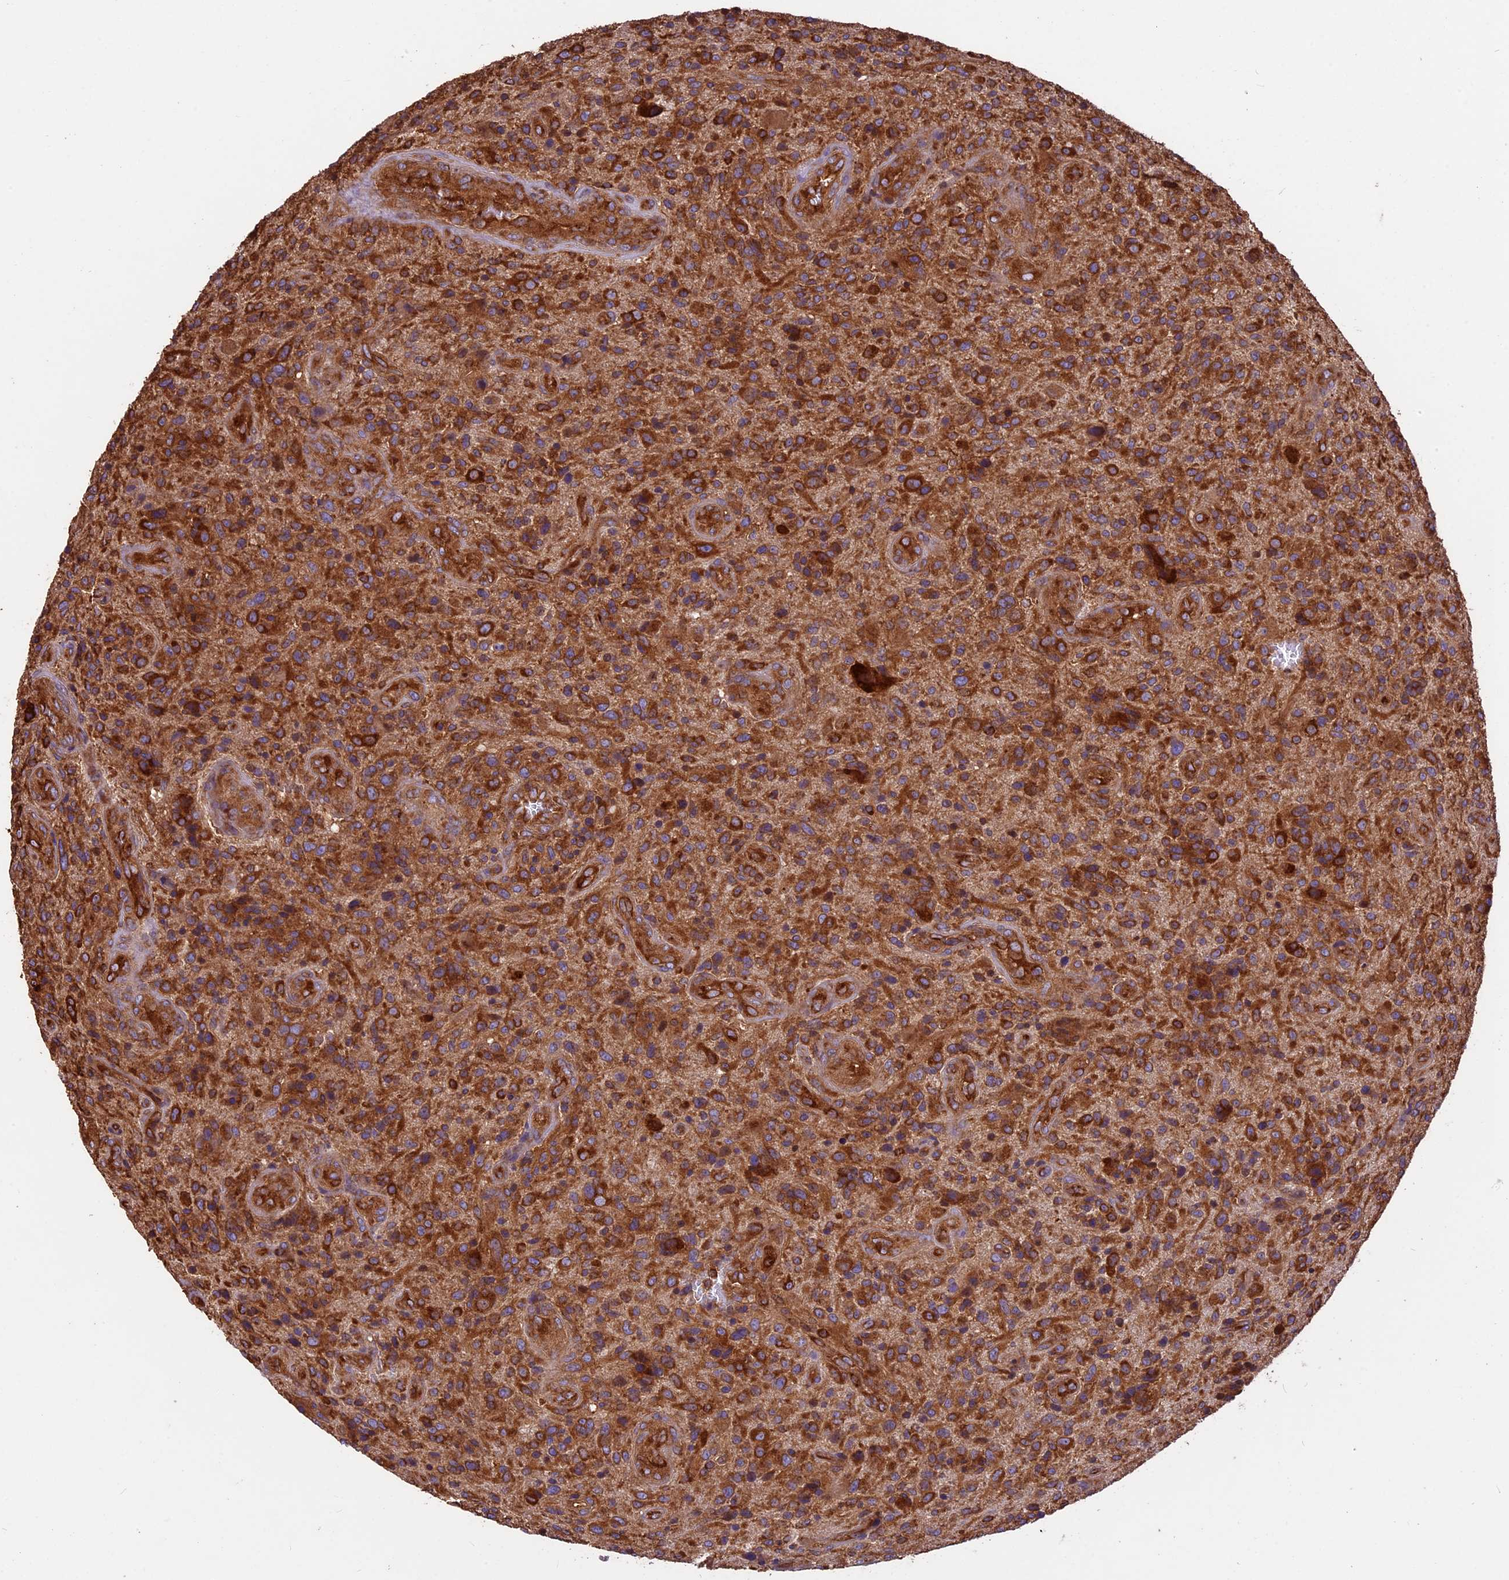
{"staining": {"intensity": "strong", "quantity": ">75%", "location": "cytoplasmic/membranous"}, "tissue": "glioma", "cell_type": "Tumor cells", "image_type": "cancer", "snomed": [{"axis": "morphology", "description": "Glioma, malignant, High grade"}, {"axis": "topography", "description": "Brain"}], "caption": "This micrograph displays immunohistochemistry staining of human glioma, with high strong cytoplasmic/membranous expression in approximately >75% of tumor cells.", "gene": "KARS1", "patient": {"sex": "male", "age": 47}}